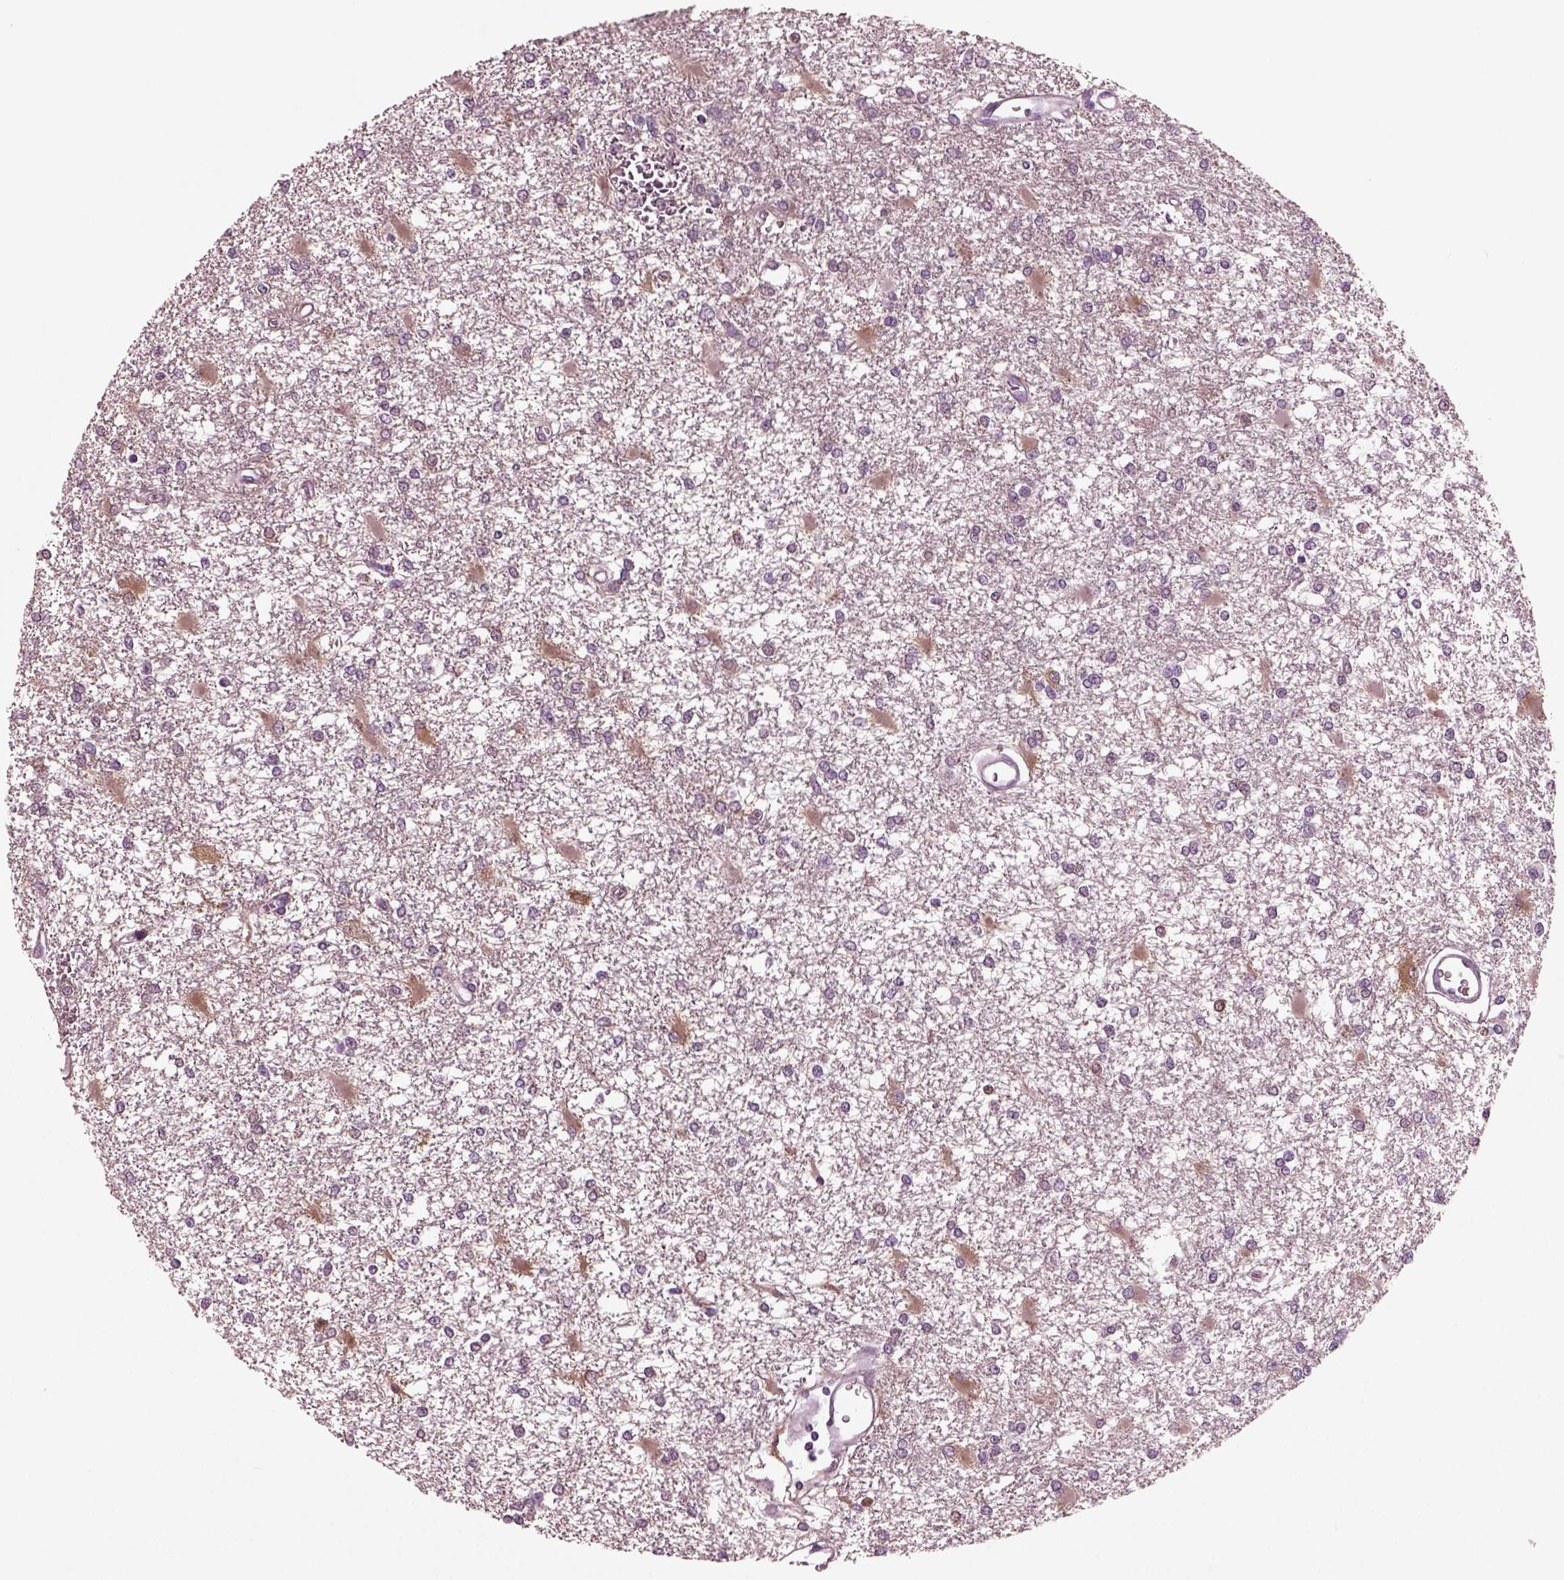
{"staining": {"intensity": "negative", "quantity": "none", "location": "none"}, "tissue": "glioma", "cell_type": "Tumor cells", "image_type": "cancer", "snomed": [{"axis": "morphology", "description": "Glioma, malignant, High grade"}, {"axis": "topography", "description": "Cerebral cortex"}], "caption": "This is a image of IHC staining of glioma, which shows no staining in tumor cells. (Brightfield microscopy of DAB (3,3'-diaminobenzidine) immunohistochemistry at high magnification).", "gene": "GDF11", "patient": {"sex": "male", "age": 79}}